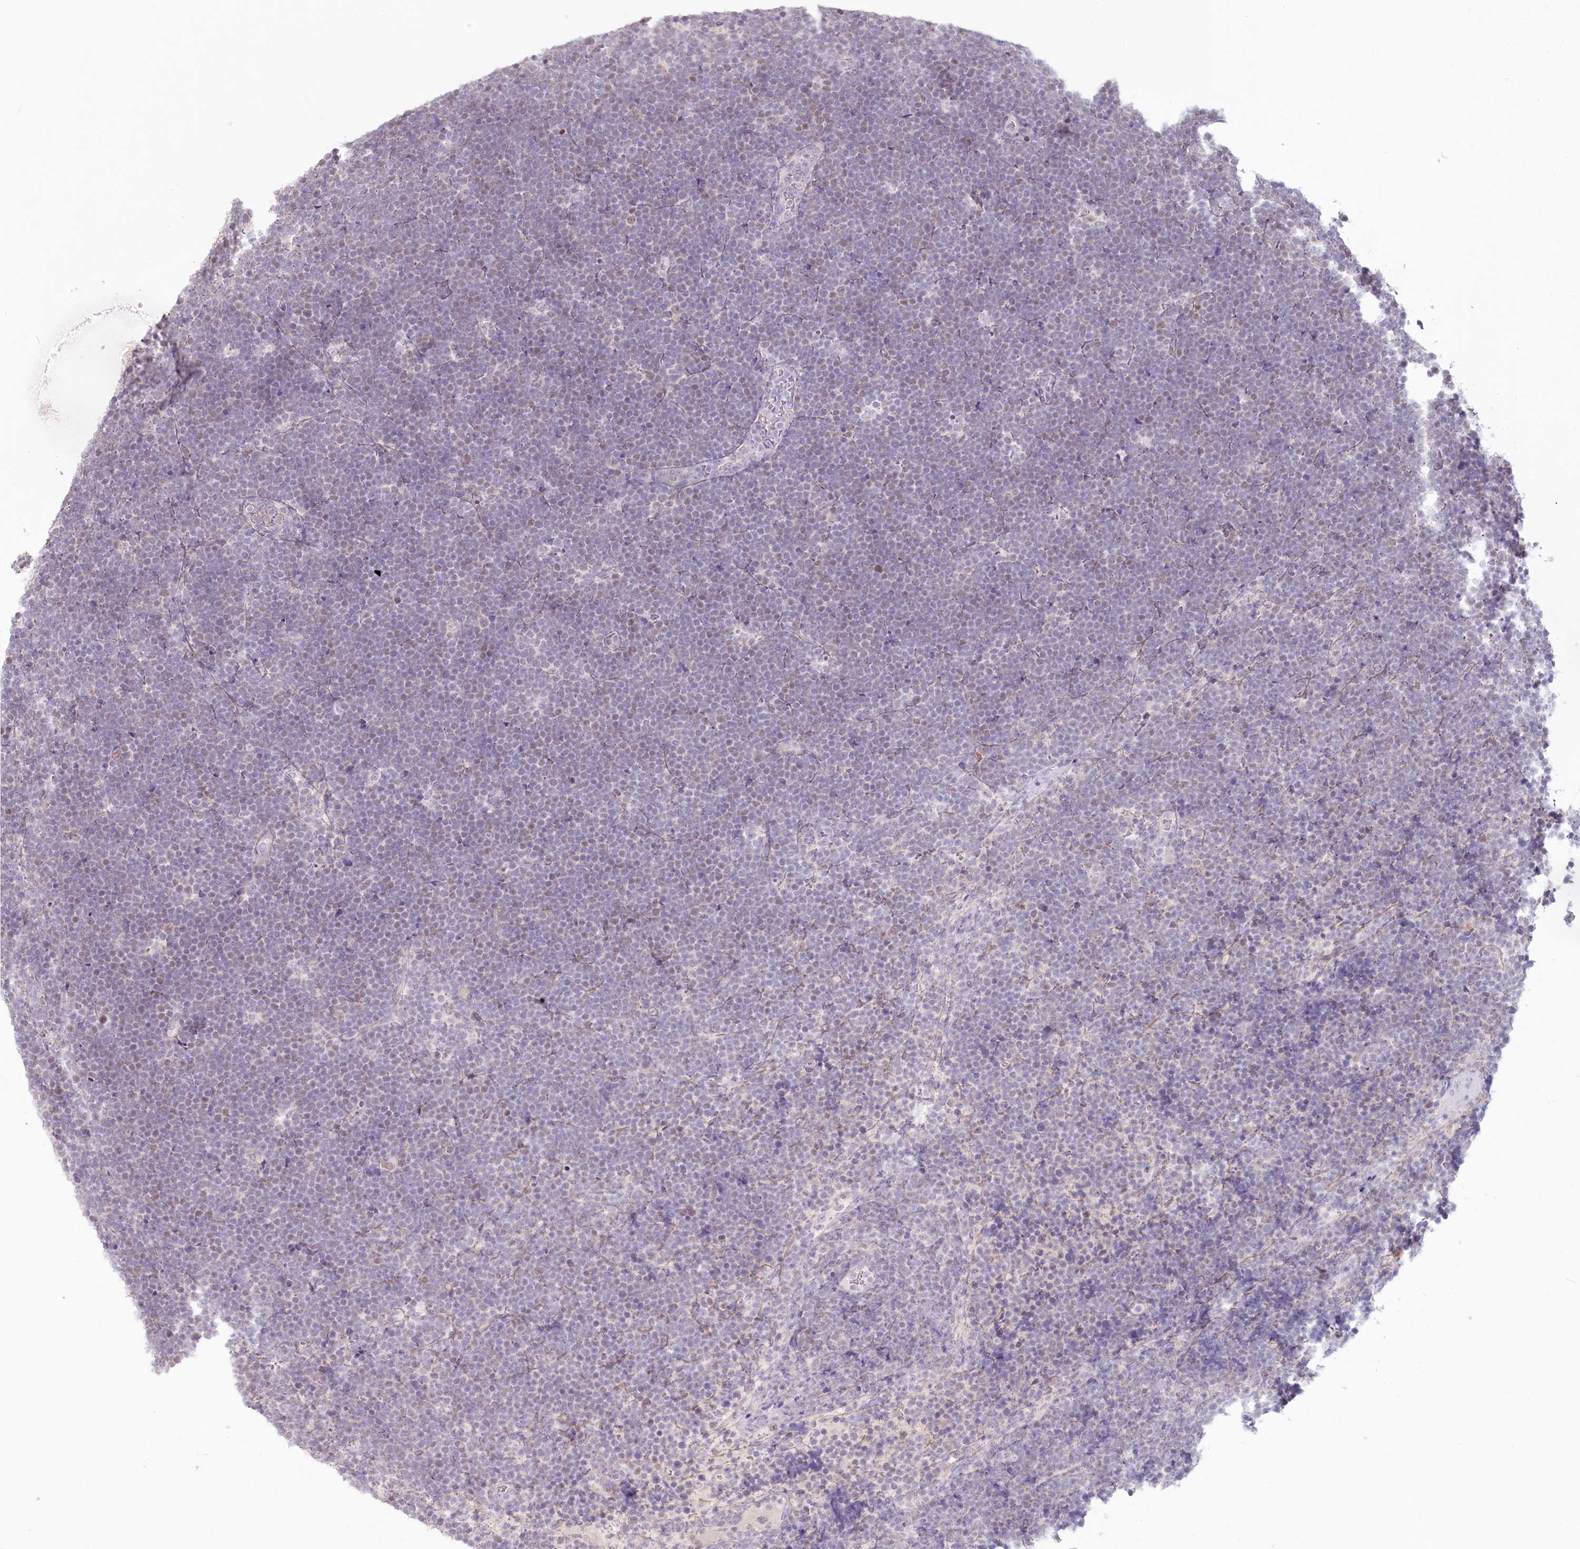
{"staining": {"intensity": "negative", "quantity": "none", "location": "none"}, "tissue": "lymphoma", "cell_type": "Tumor cells", "image_type": "cancer", "snomed": [{"axis": "morphology", "description": "Malignant lymphoma, non-Hodgkin's type, High grade"}, {"axis": "topography", "description": "Lymph node"}], "caption": "Immunohistochemistry histopathology image of lymphoma stained for a protein (brown), which demonstrates no positivity in tumor cells. (IHC, brightfield microscopy, high magnification).", "gene": "USP11", "patient": {"sex": "male", "age": 13}}